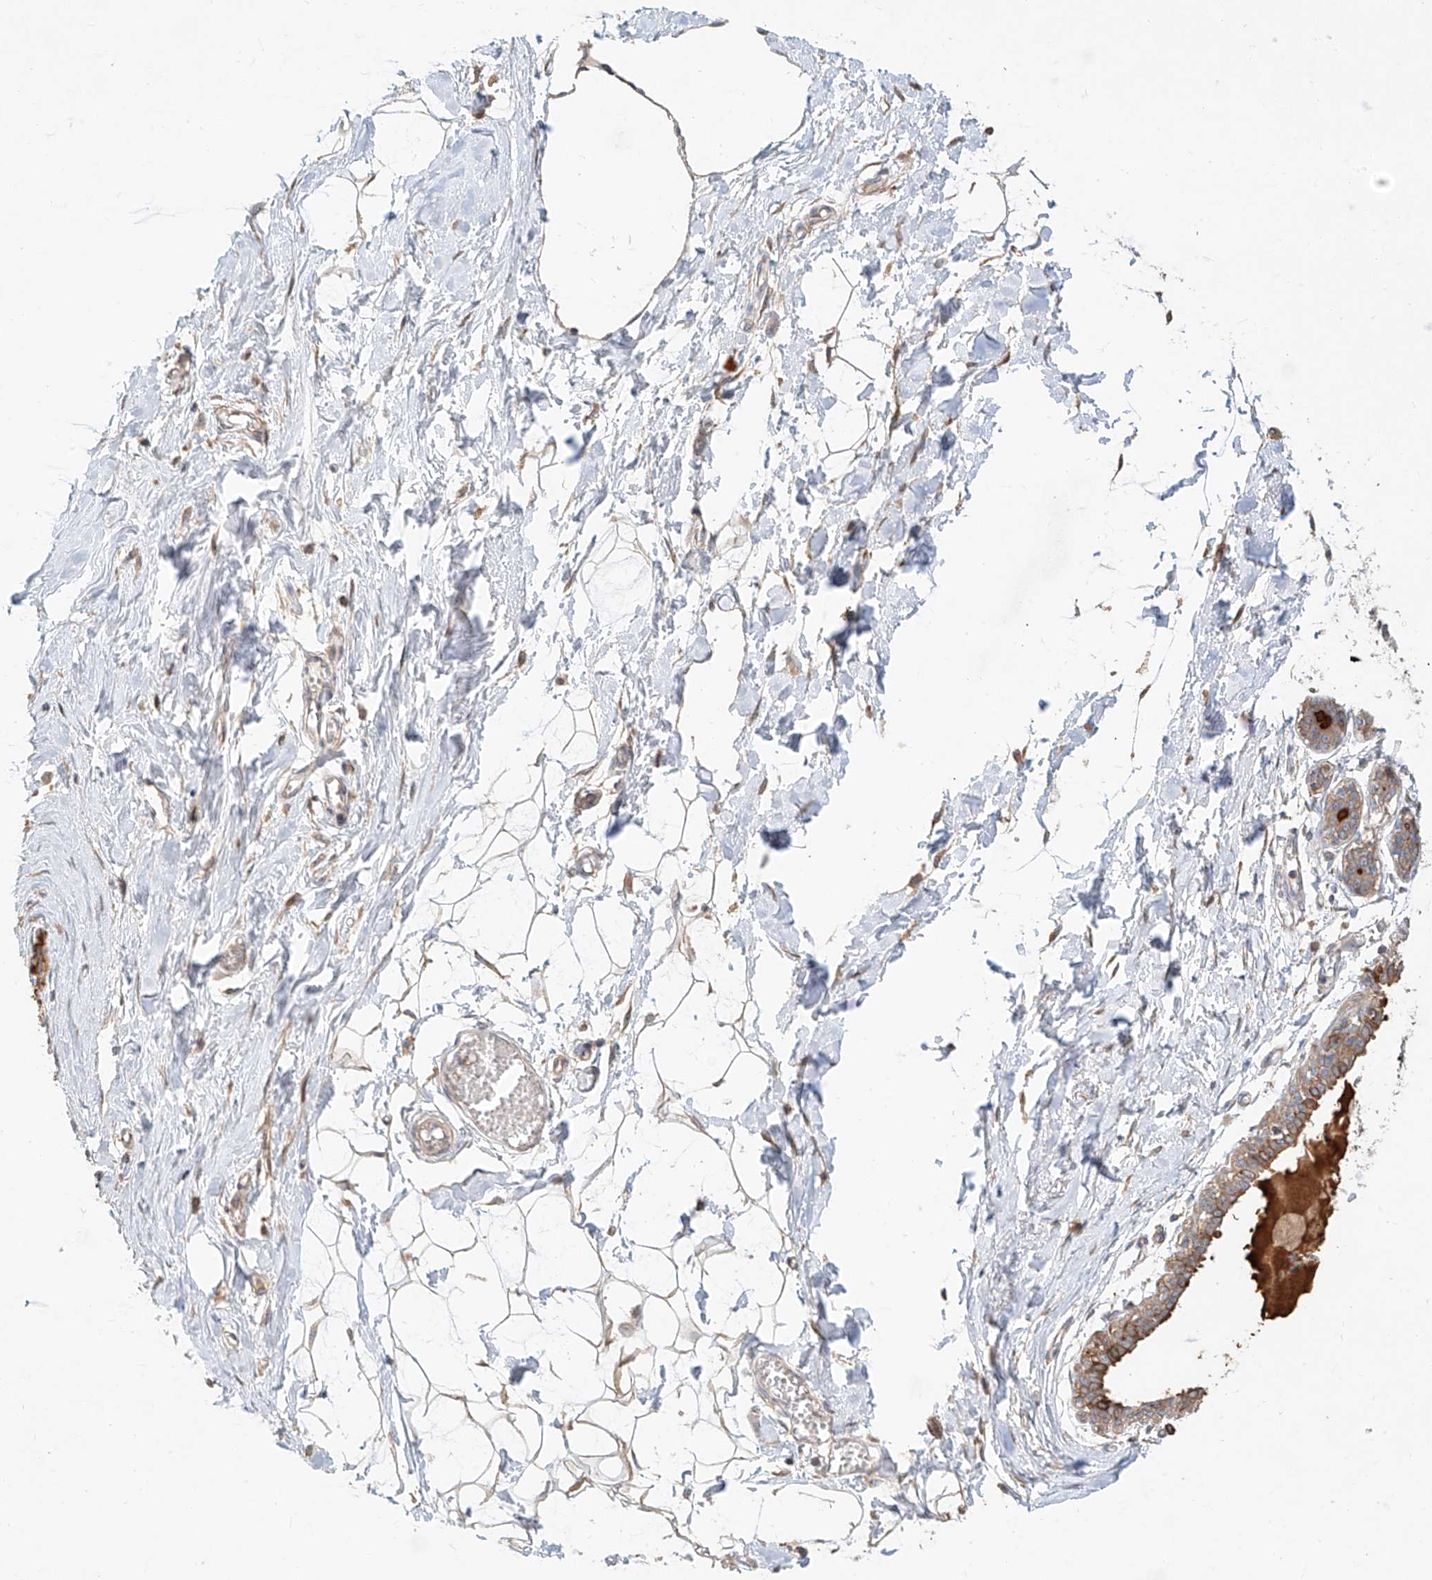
{"staining": {"intensity": "weak", "quantity": ">75%", "location": "cytoplasmic/membranous"}, "tissue": "breast", "cell_type": "Adipocytes", "image_type": "normal", "snomed": [{"axis": "morphology", "description": "Normal tissue, NOS"}, {"axis": "topography", "description": "Breast"}], "caption": "Immunohistochemical staining of benign human breast demonstrates low levels of weak cytoplasmic/membranous positivity in approximately >75% of adipocytes. (brown staining indicates protein expression, while blue staining denotes nuclei).", "gene": "TMEM61", "patient": {"sex": "female", "age": 27}}